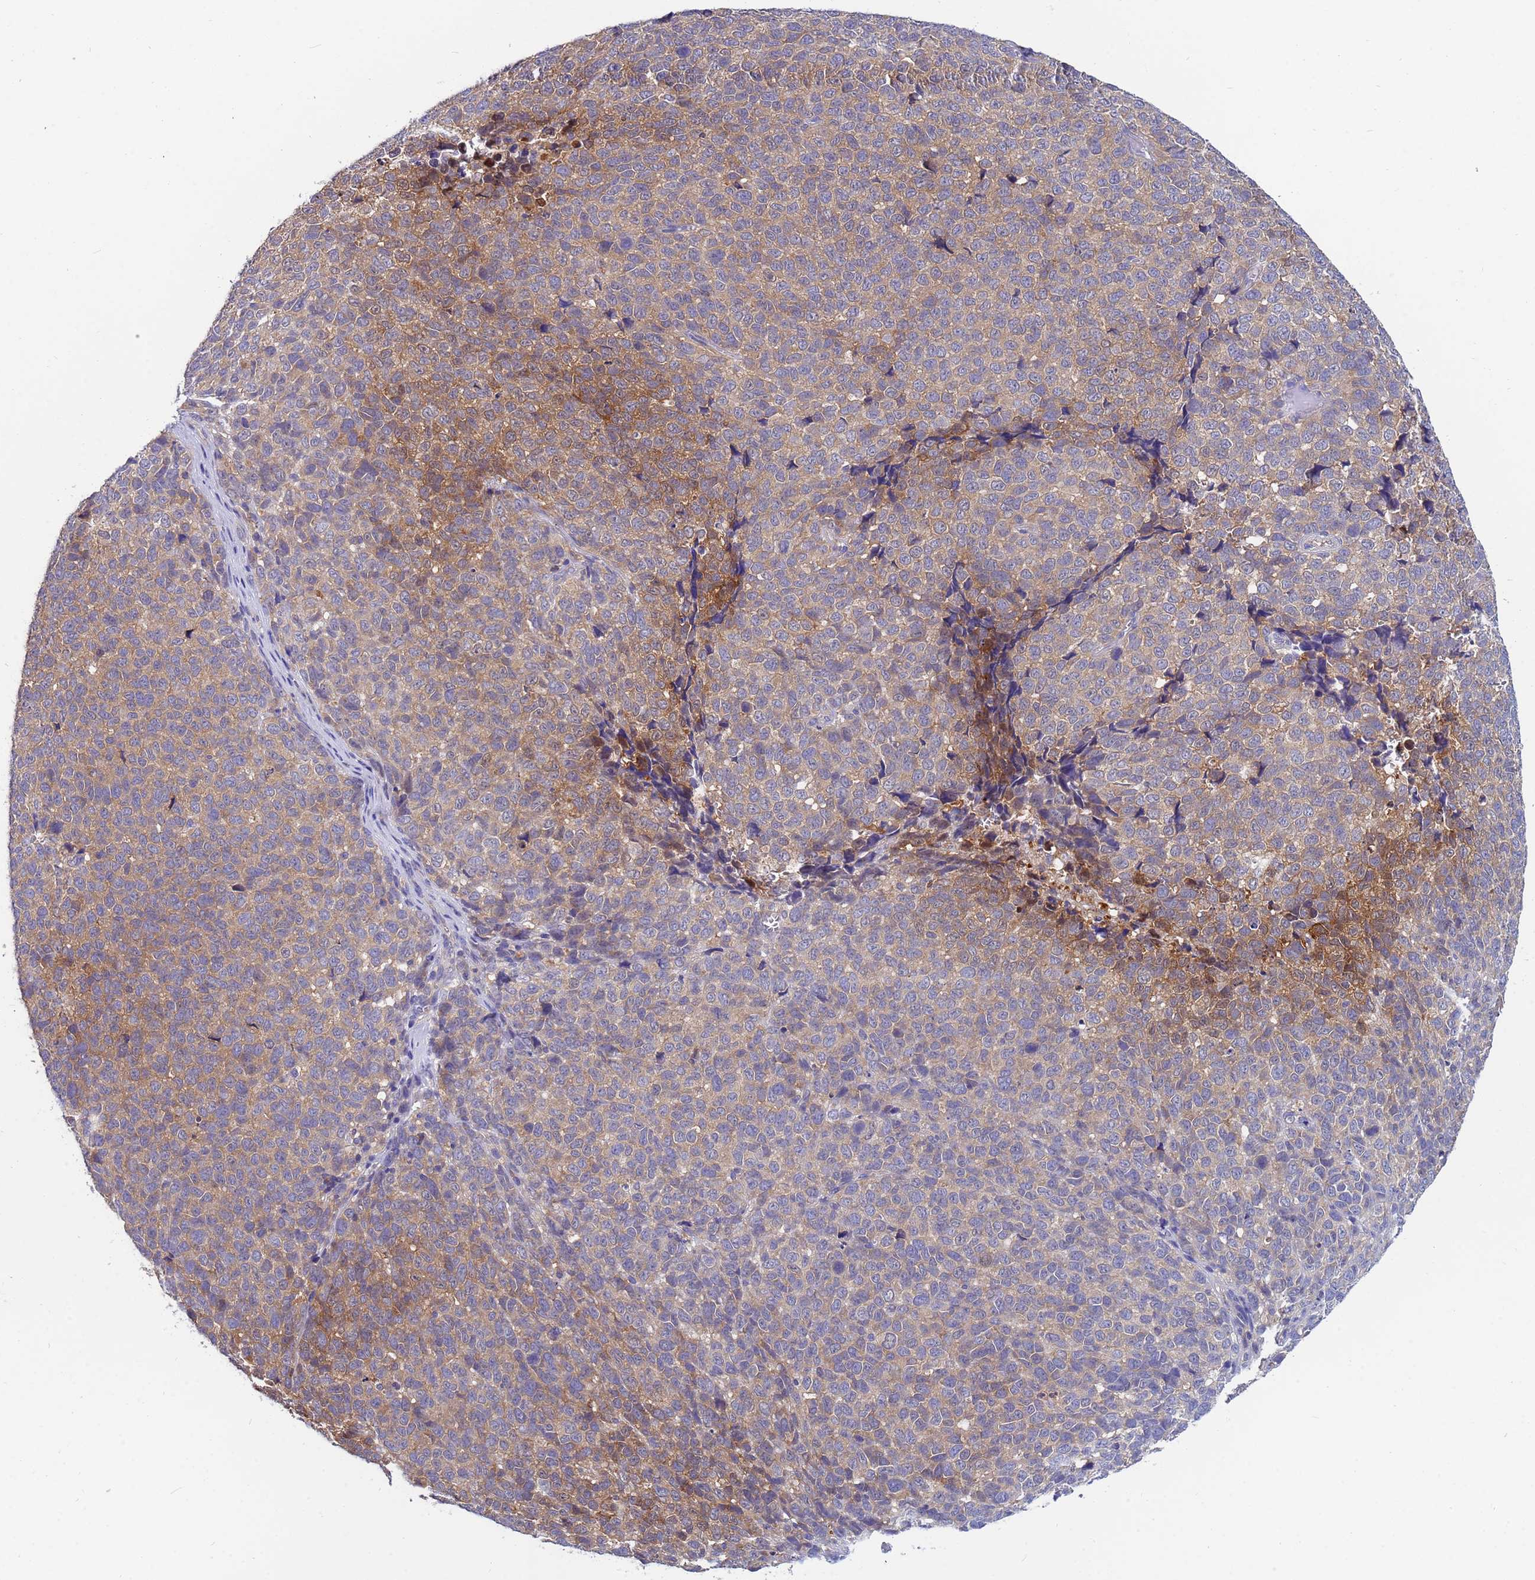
{"staining": {"intensity": "moderate", "quantity": "25%-75%", "location": "cytoplasmic/membranous"}, "tissue": "melanoma", "cell_type": "Tumor cells", "image_type": "cancer", "snomed": [{"axis": "morphology", "description": "Malignant melanoma, NOS"}, {"axis": "topography", "description": "Nose, NOS"}], "caption": "Immunohistochemistry of human malignant melanoma exhibits medium levels of moderate cytoplasmic/membranous staining in about 25%-75% of tumor cells.", "gene": "TTLL11", "patient": {"sex": "female", "age": 48}}